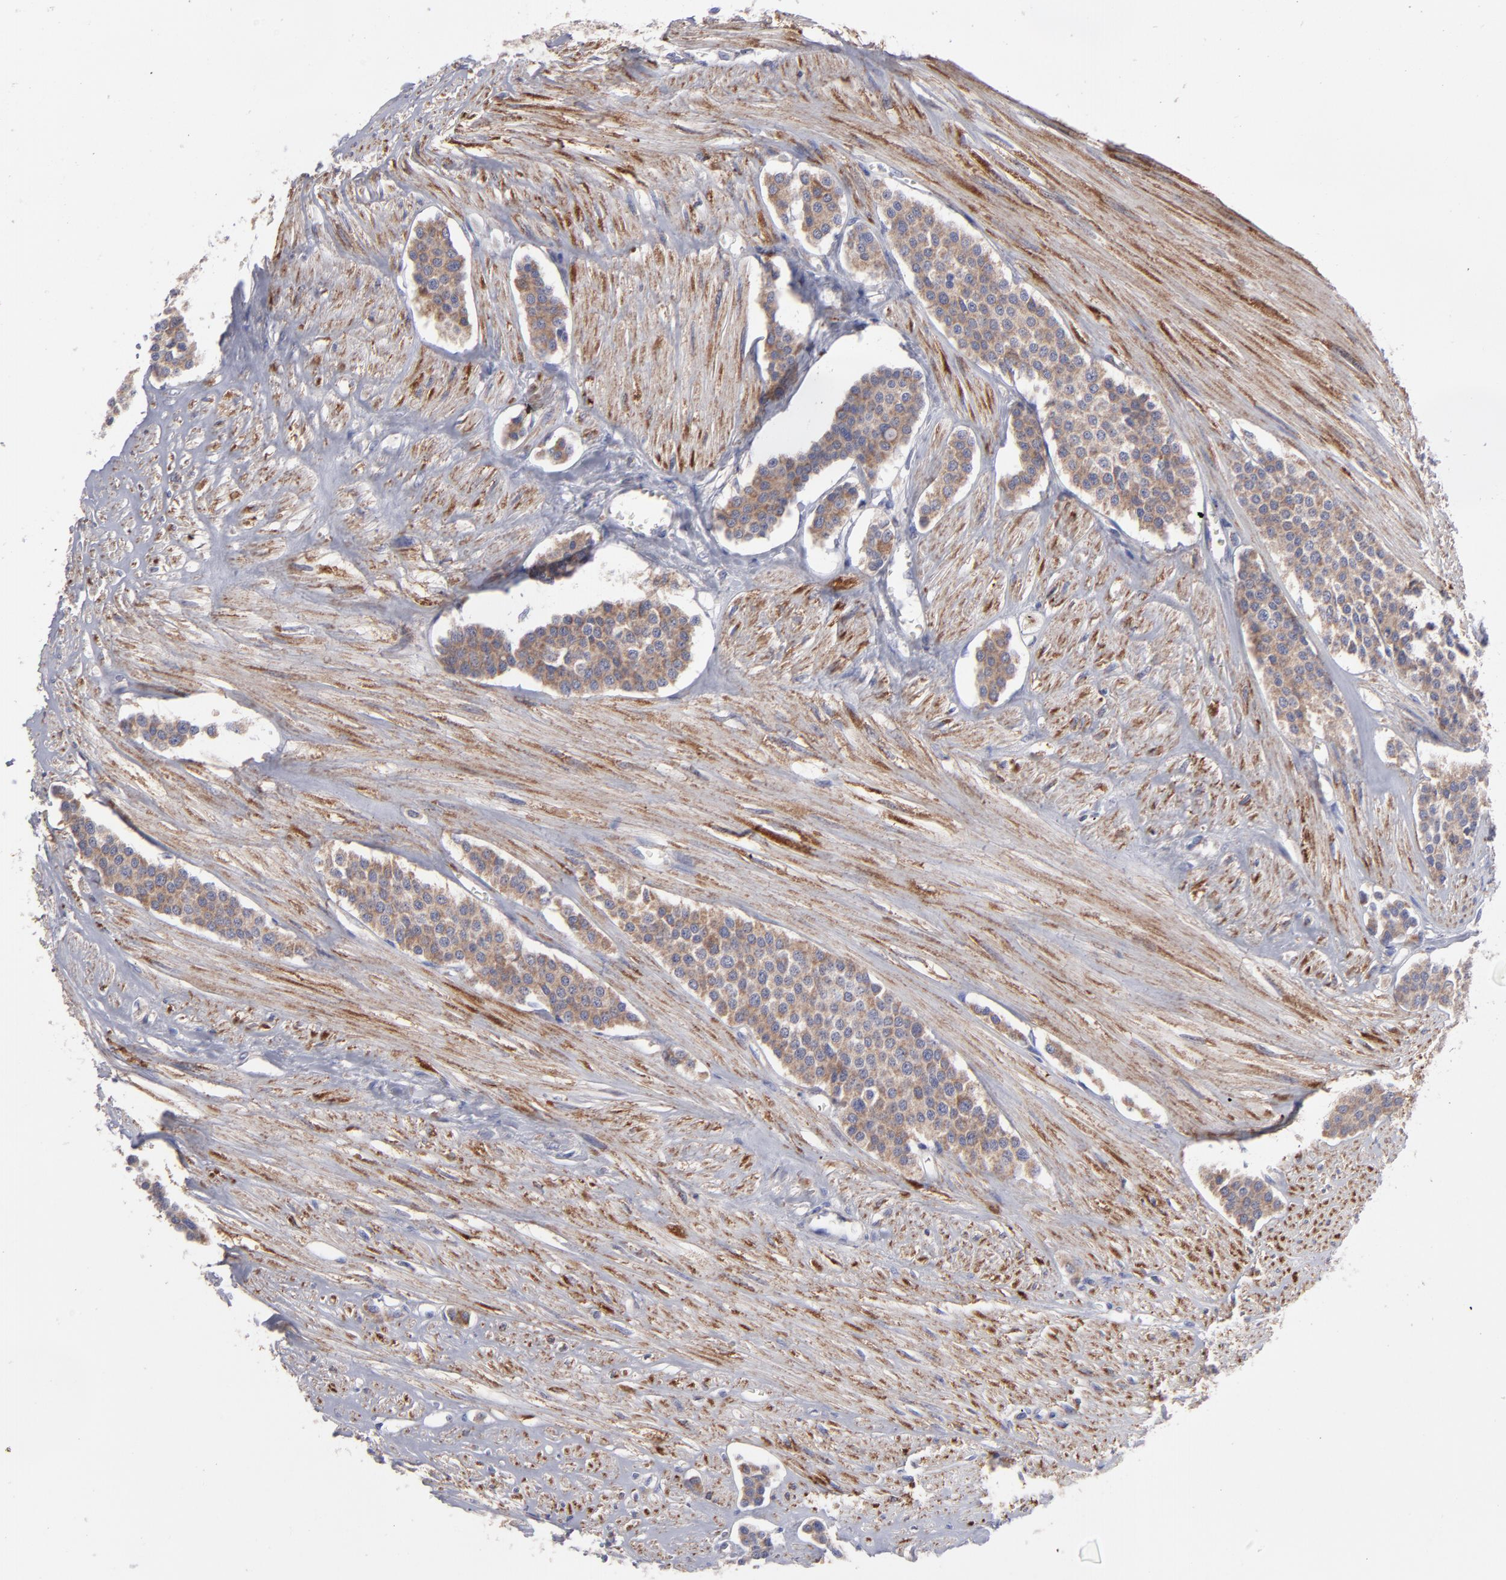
{"staining": {"intensity": "moderate", "quantity": ">75%", "location": "cytoplasmic/membranous"}, "tissue": "carcinoid", "cell_type": "Tumor cells", "image_type": "cancer", "snomed": [{"axis": "morphology", "description": "Carcinoid, malignant, NOS"}, {"axis": "topography", "description": "Small intestine"}], "caption": "A brown stain labels moderate cytoplasmic/membranous expression of a protein in carcinoid tumor cells.", "gene": "HCCS", "patient": {"sex": "male", "age": 60}}